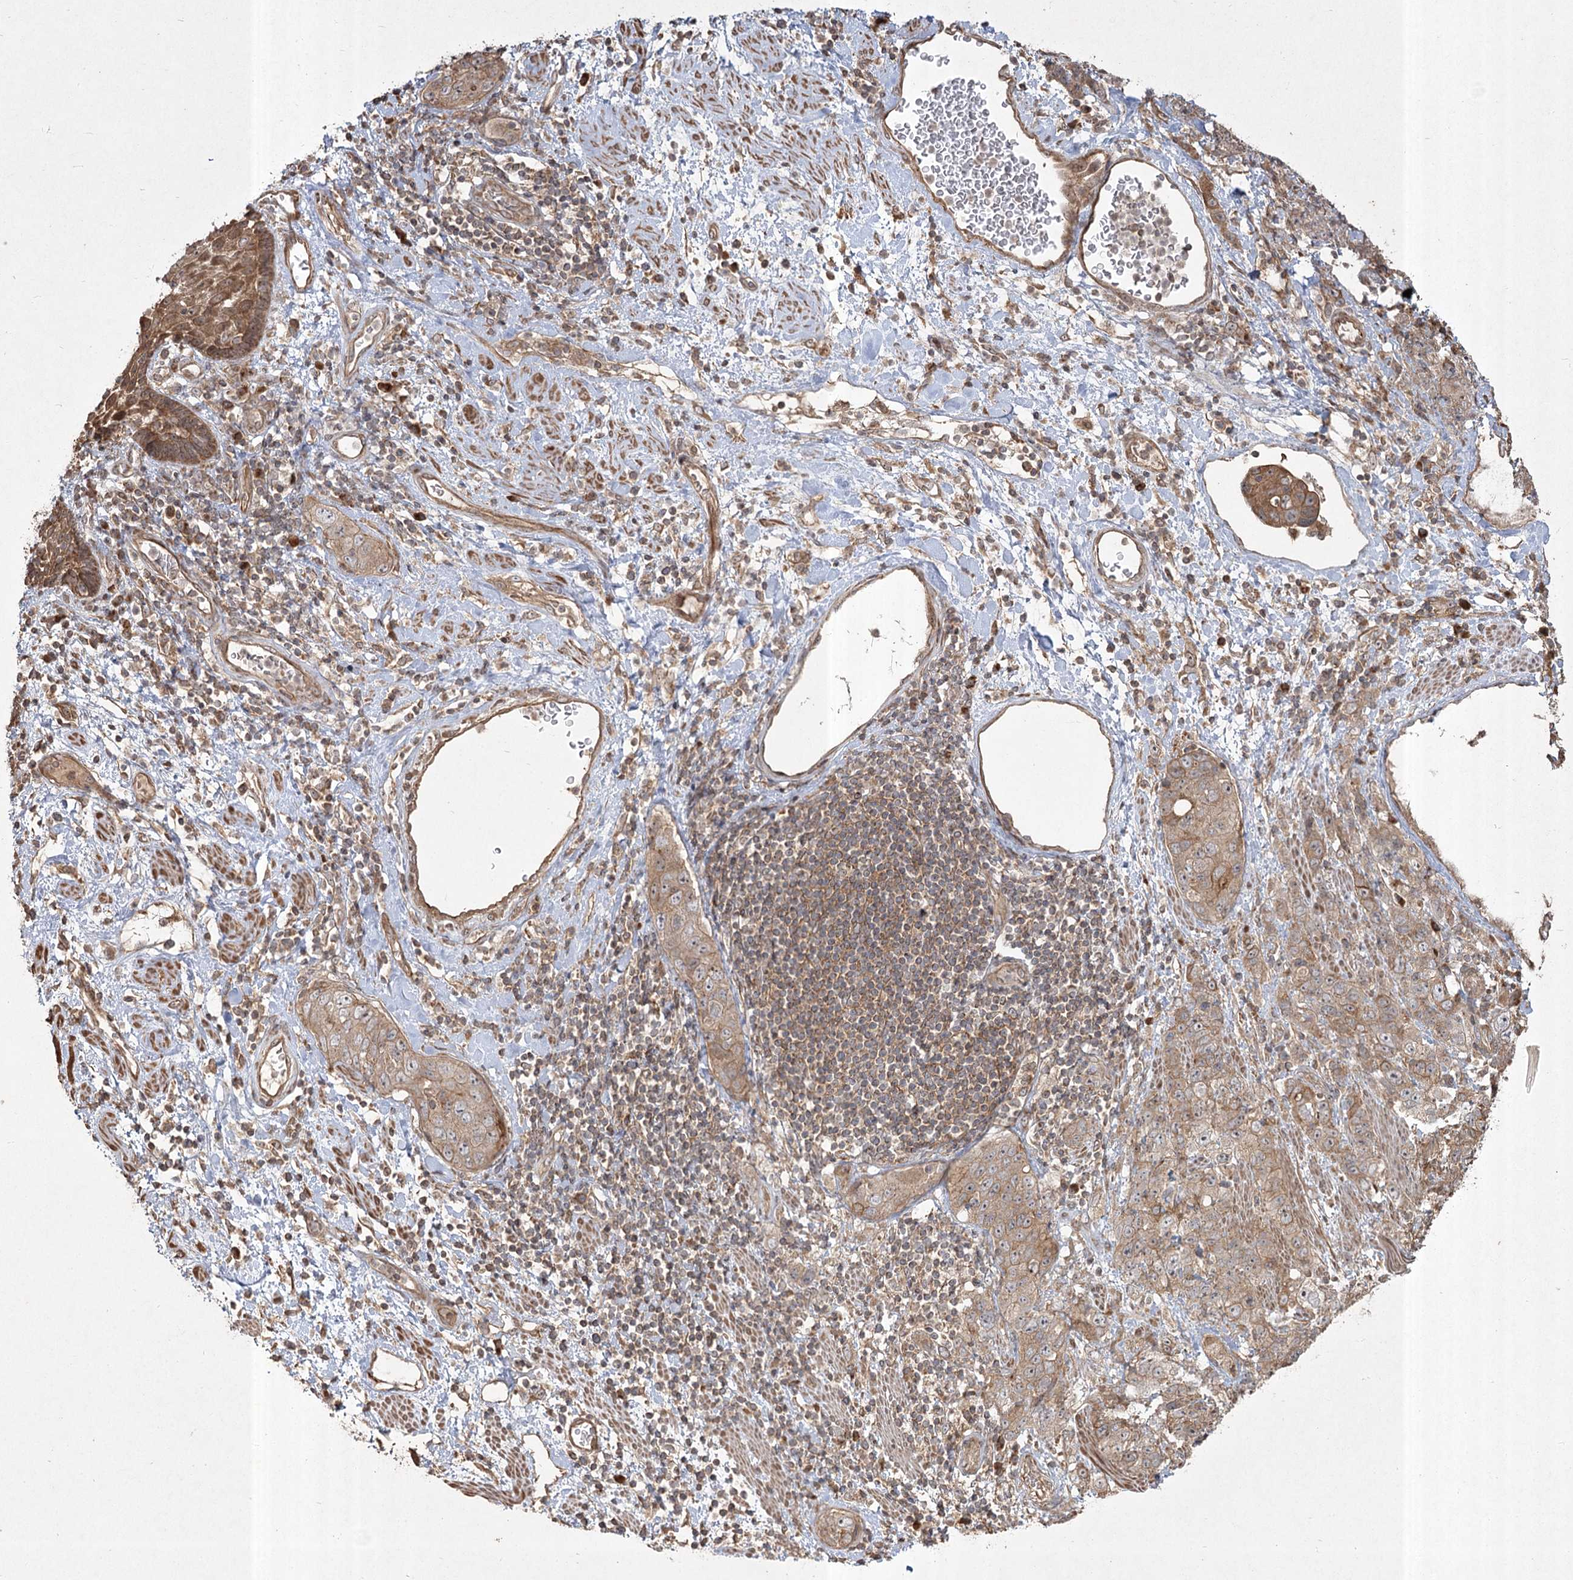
{"staining": {"intensity": "moderate", "quantity": ">75%", "location": "cytoplasmic/membranous"}, "tissue": "stomach cancer", "cell_type": "Tumor cells", "image_type": "cancer", "snomed": [{"axis": "morphology", "description": "Adenocarcinoma, NOS"}, {"axis": "topography", "description": "Stomach"}], "caption": "Immunohistochemical staining of human adenocarcinoma (stomach) exhibits moderate cytoplasmic/membranous protein expression in about >75% of tumor cells.", "gene": "CPLANE1", "patient": {"sex": "male", "age": 48}}